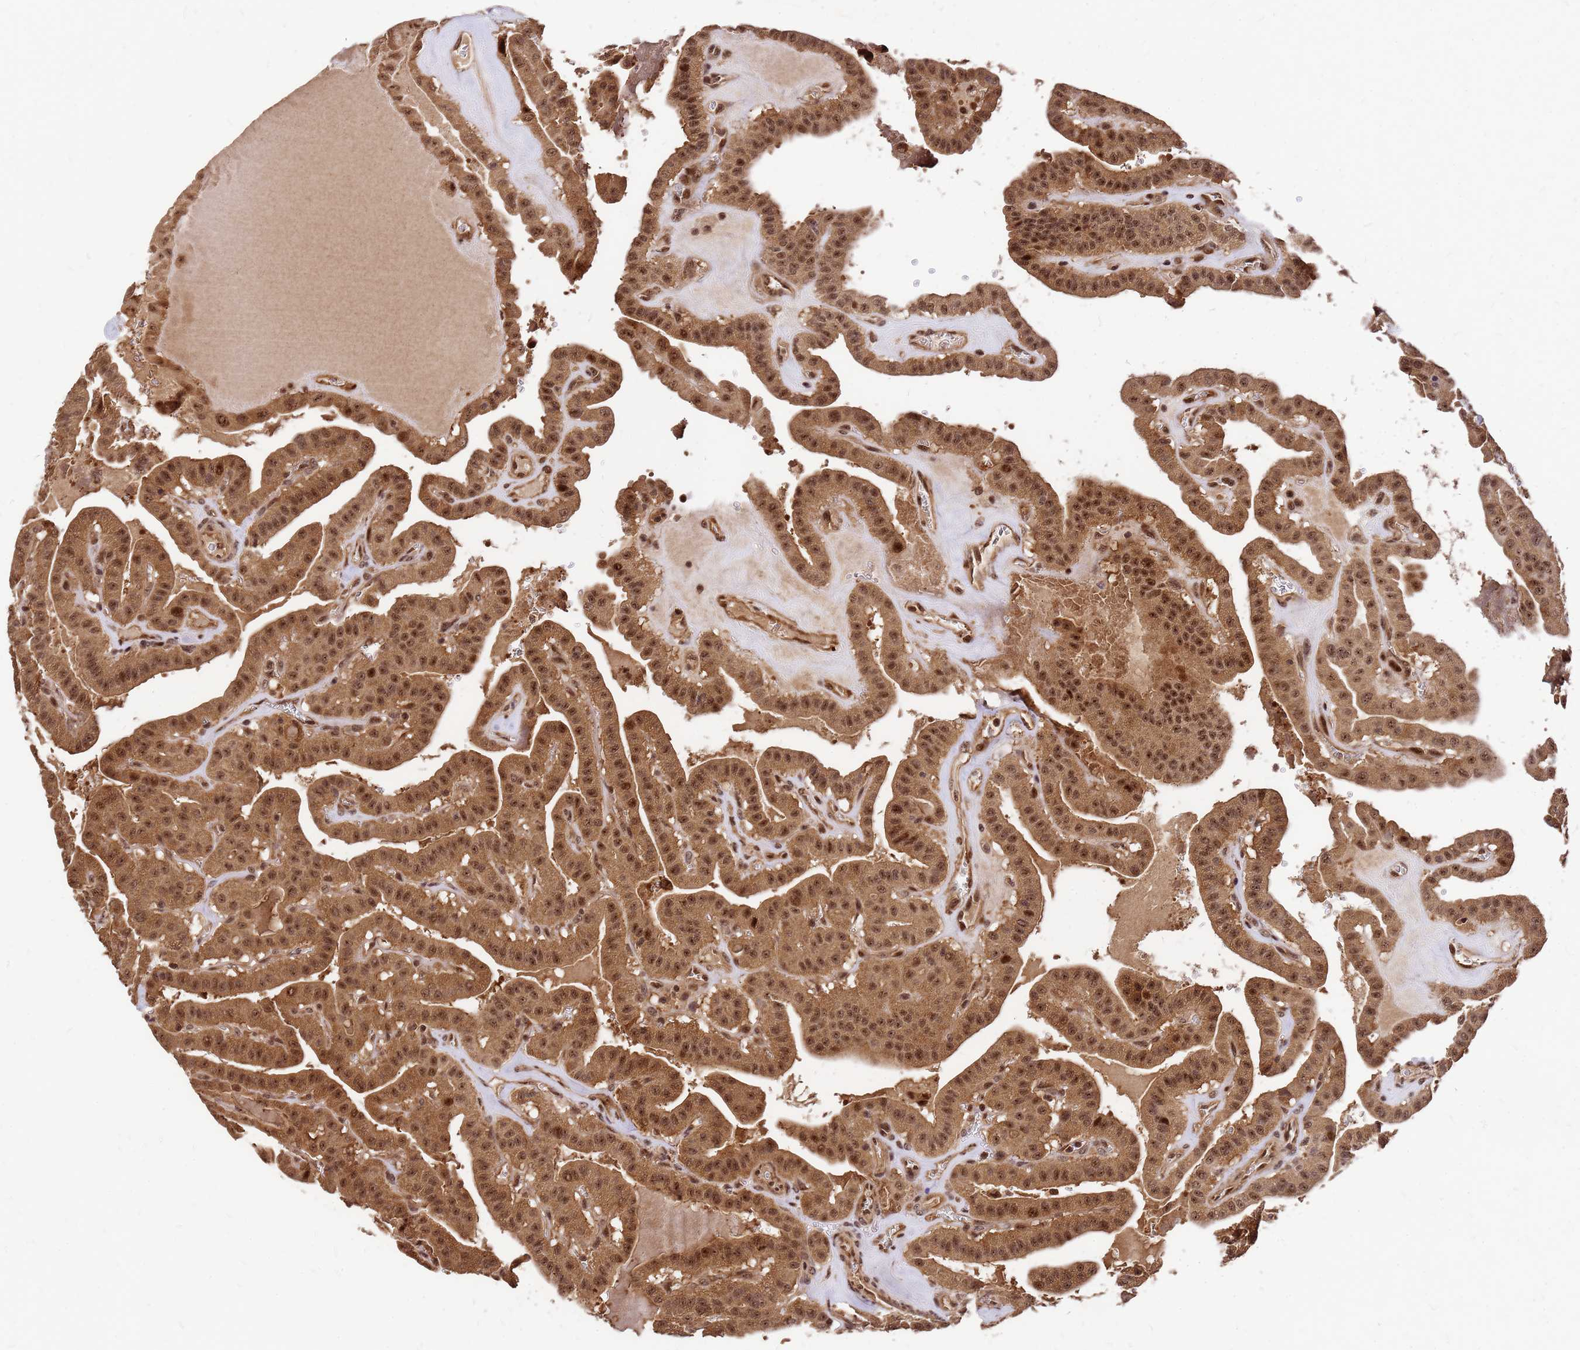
{"staining": {"intensity": "strong", "quantity": ">75%", "location": "cytoplasmic/membranous,nuclear"}, "tissue": "thyroid cancer", "cell_type": "Tumor cells", "image_type": "cancer", "snomed": [{"axis": "morphology", "description": "Papillary adenocarcinoma, NOS"}, {"axis": "topography", "description": "Thyroid gland"}], "caption": "A high-resolution photomicrograph shows IHC staining of thyroid cancer (papillary adenocarcinoma), which displays strong cytoplasmic/membranous and nuclear staining in about >75% of tumor cells.", "gene": "GPATCH8", "patient": {"sex": "male", "age": 52}}